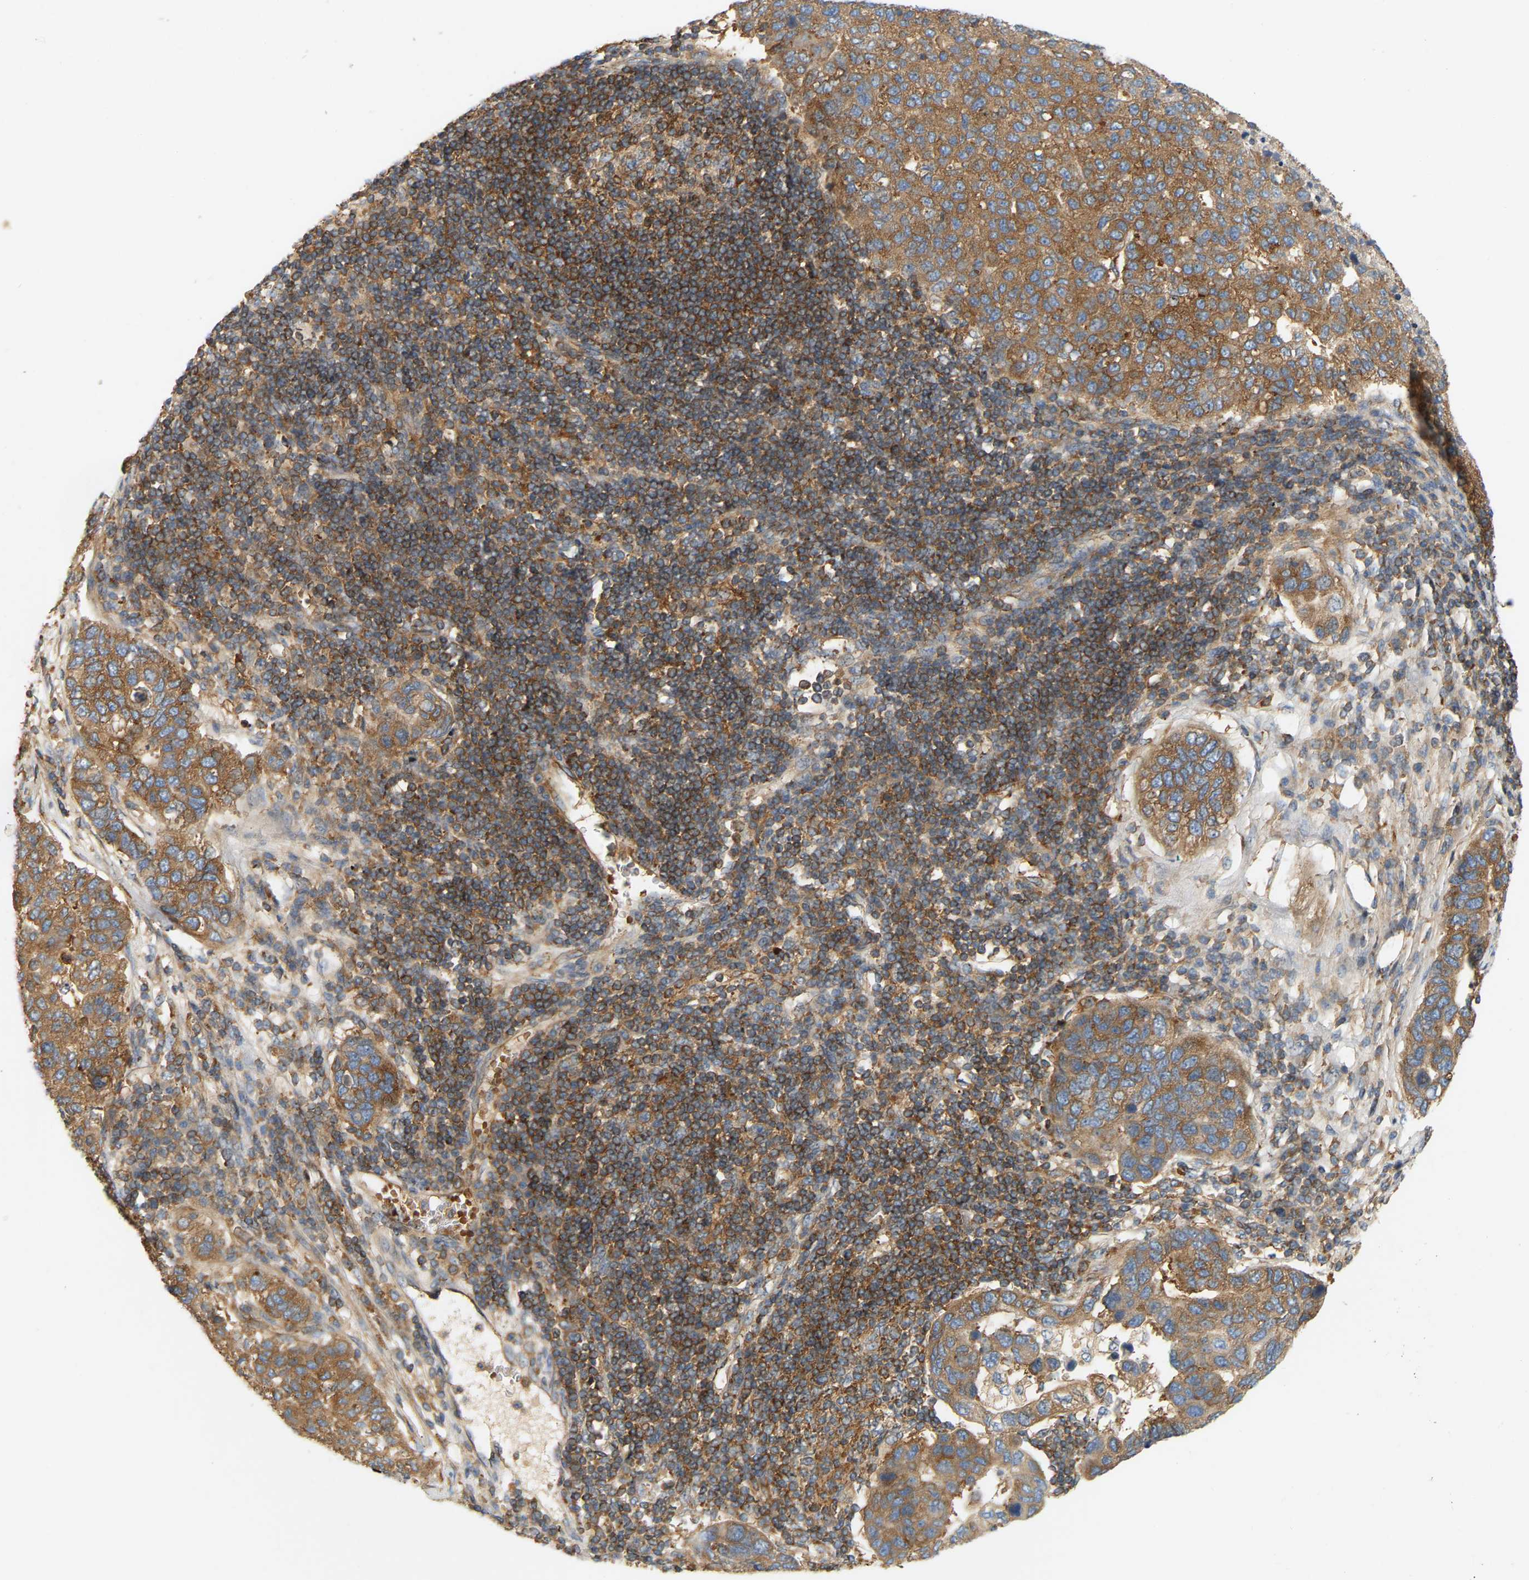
{"staining": {"intensity": "moderate", "quantity": ">75%", "location": "cytoplasmic/membranous"}, "tissue": "pancreatic cancer", "cell_type": "Tumor cells", "image_type": "cancer", "snomed": [{"axis": "morphology", "description": "Adenocarcinoma, NOS"}, {"axis": "topography", "description": "Pancreas"}], "caption": "High-magnification brightfield microscopy of pancreatic adenocarcinoma stained with DAB (brown) and counterstained with hematoxylin (blue). tumor cells exhibit moderate cytoplasmic/membranous positivity is present in approximately>75% of cells.", "gene": "AKAP13", "patient": {"sex": "female", "age": 61}}